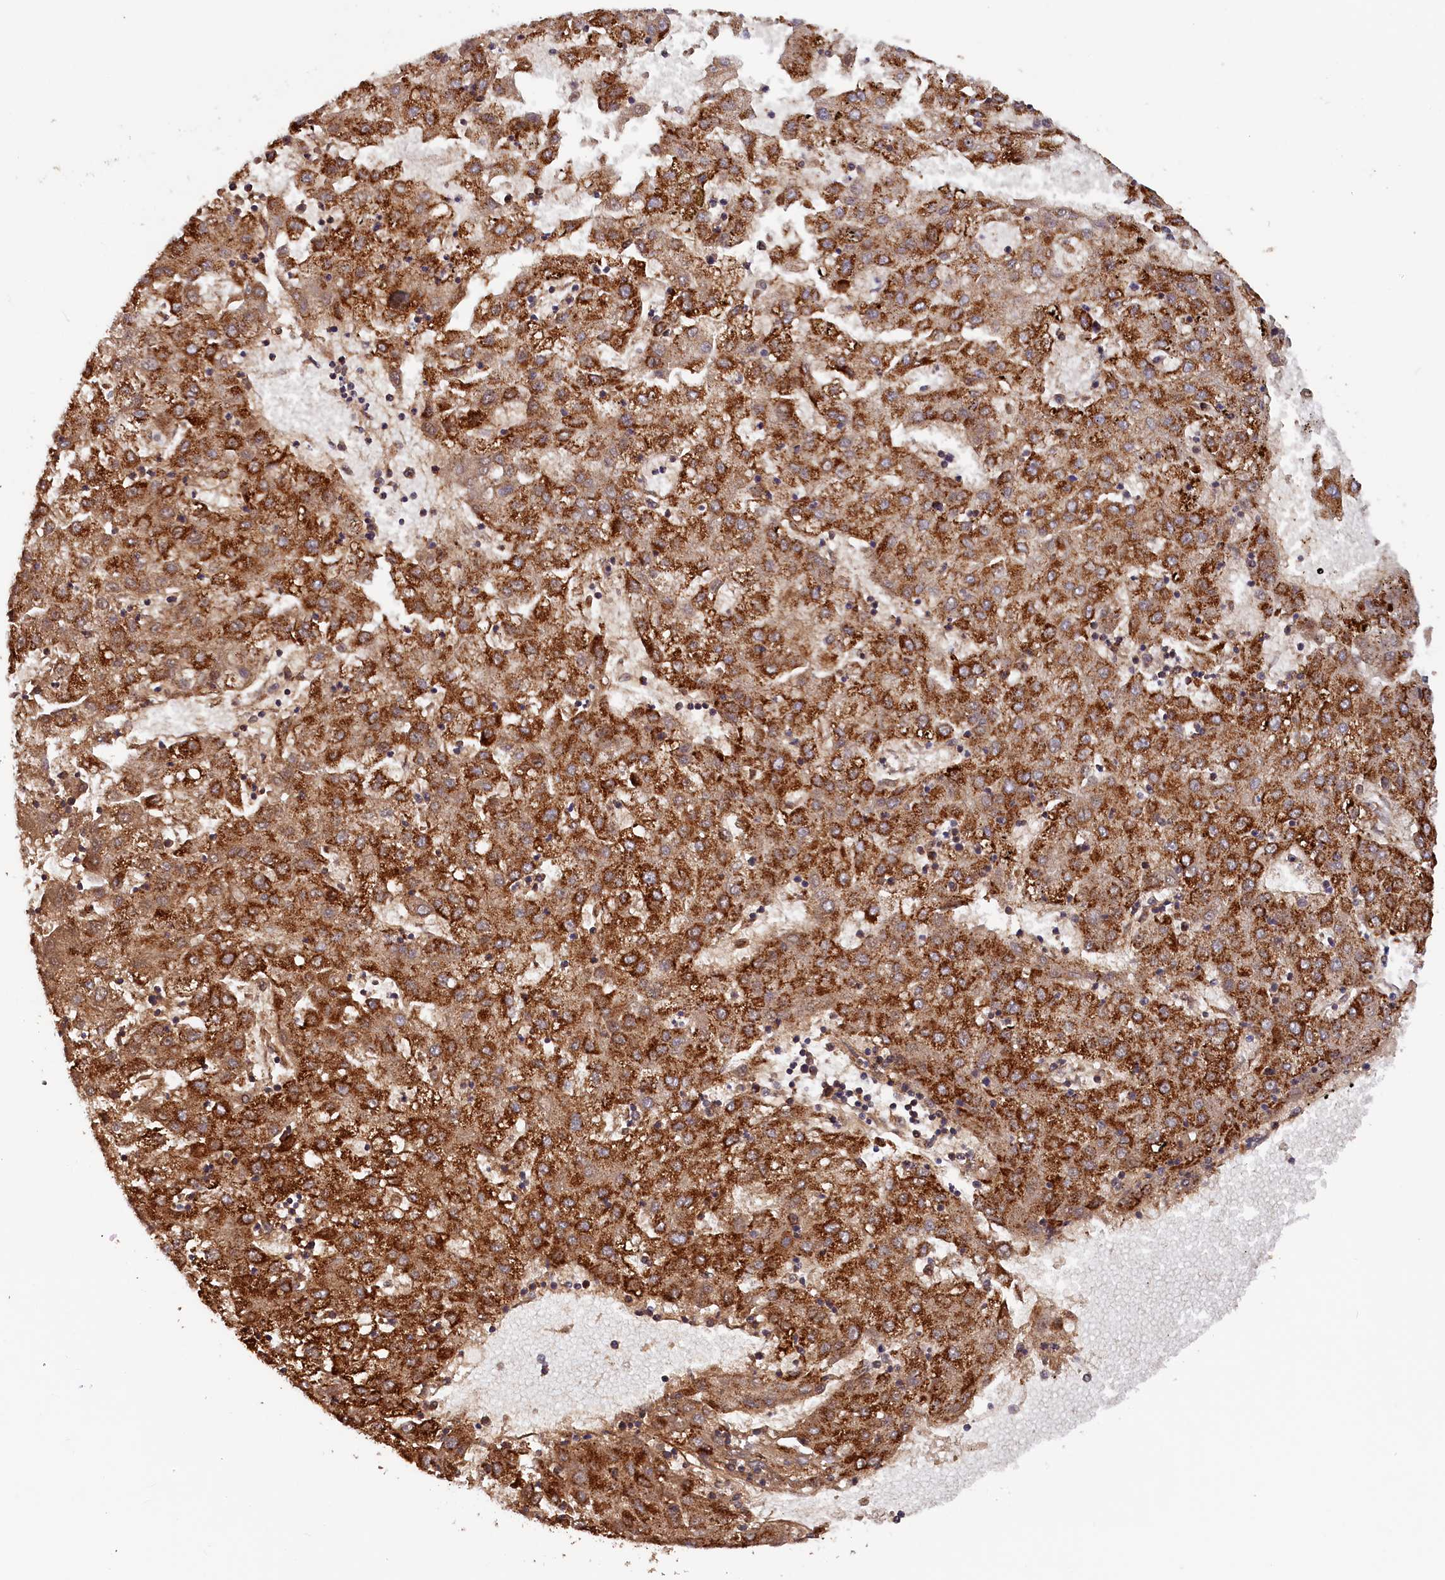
{"staining": {"intensity": "strong", "quantity": ">75%", "location": "cytoplasmic/membranous"}, "tissue": "liver cancer", "cell_type": "Tumor cells", "image_type": "cancer", "snomed": [{"axis": "morphology", "description": "Carcinoma, Hepatocellular, NOS"}, {"axis": "topography", "description": "Liver"}], "caption": "Liver cancer (hepatocellular carcinoma) stained with DAB (3,3'-diaminobenzidine) immunohistochemistry shows high levels of strong cytoplasmic/membranous staining in about >75% of tumor cells. Using DAB (brown) and hematoxylin (blue) stains, captured at high magnification using brightfield microscopy.", "gene": "DUS3L", "patient": {"sex": "male", "age": 72}}